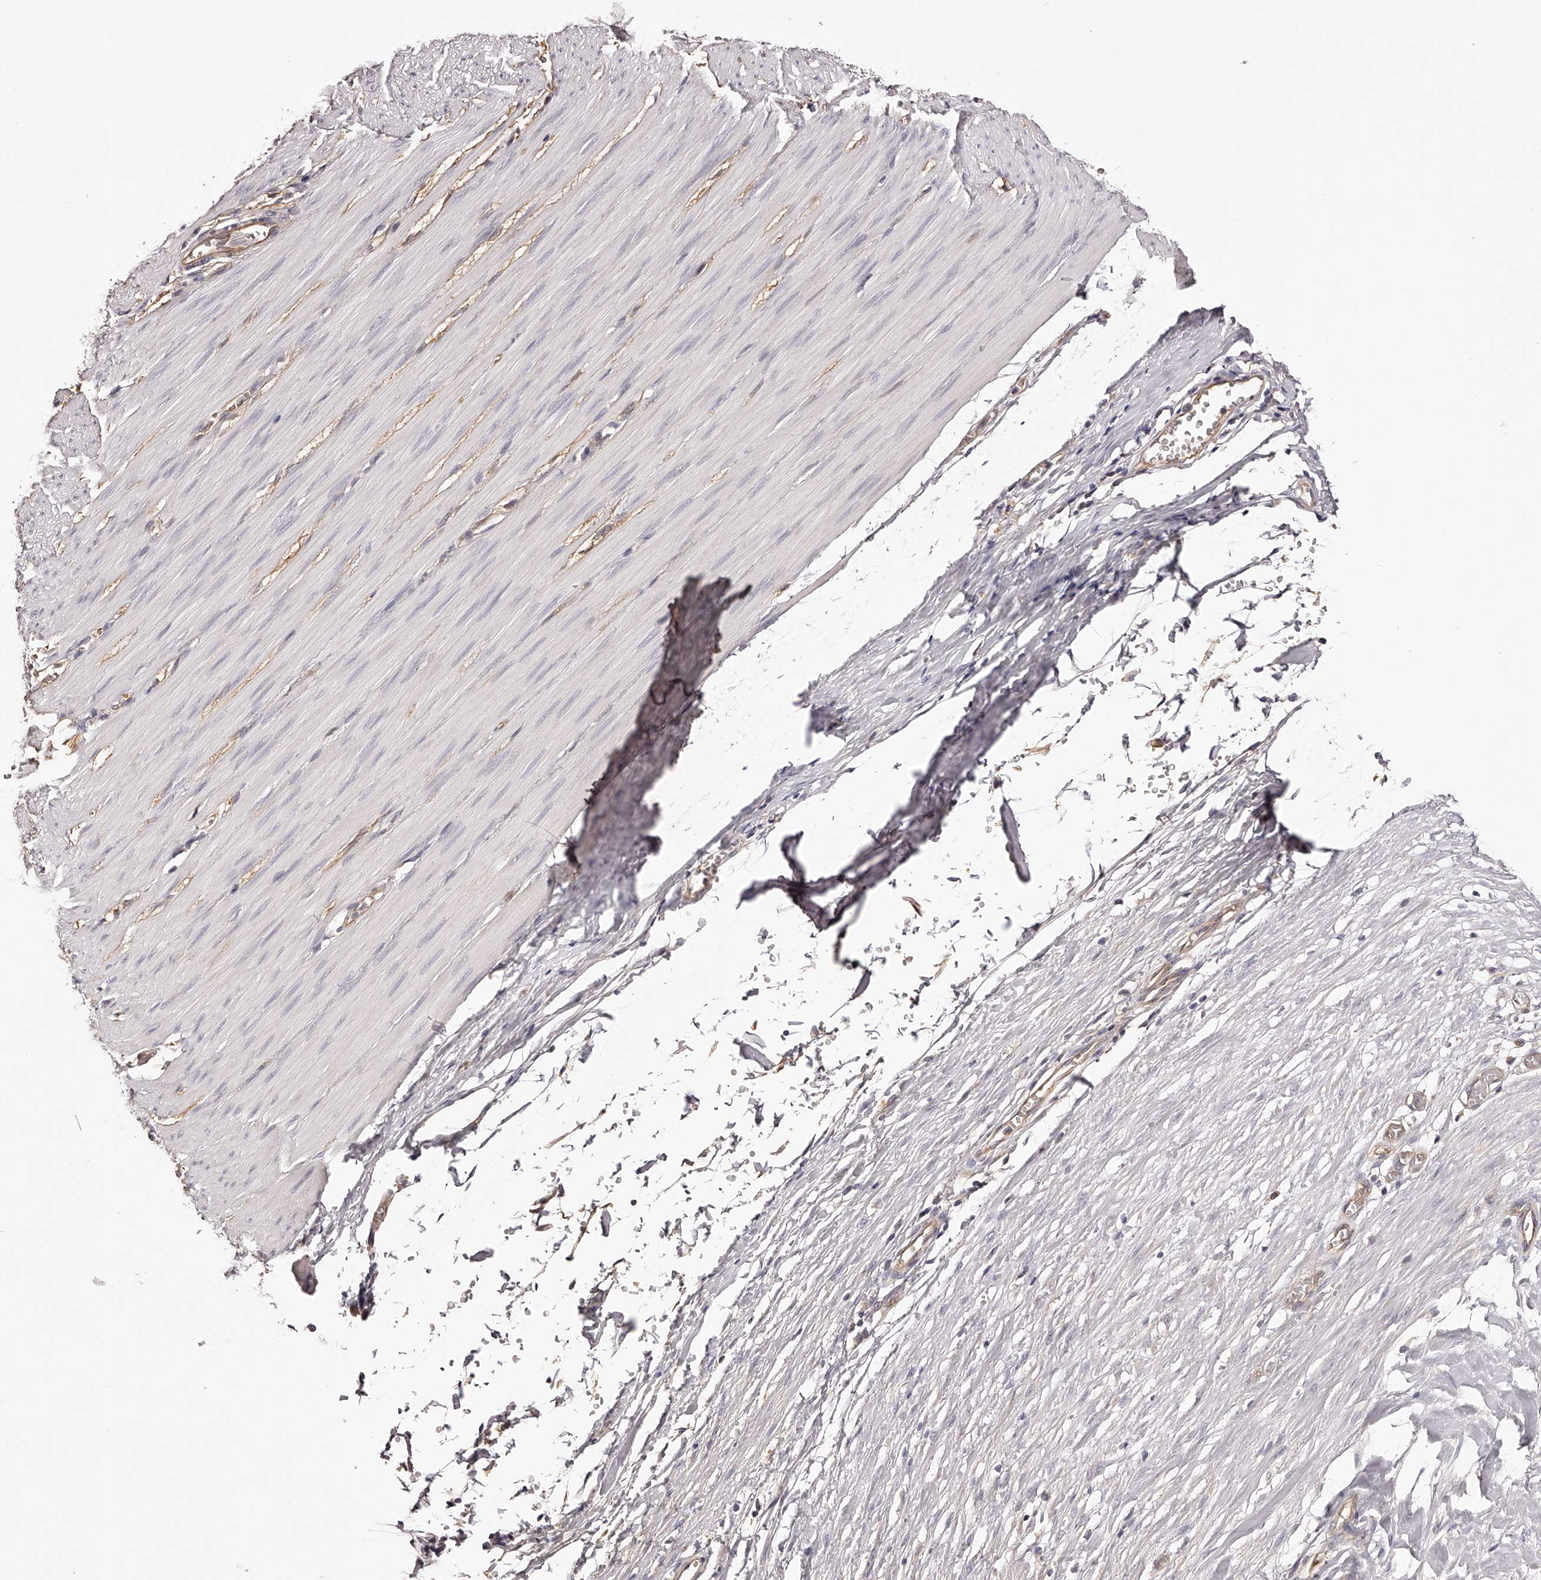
{"staining": {"intensity": "negative", "quantity": "none", "location": "none"}, "tissue": "smooth muscle", "cell_type": "Smooth muscle cells", "image_type": "normal", "snomed": [{"axis": "morphology", "description": "Normal tissue, NOS"}, {"axis": "morphology", "description": "Adenocarcinoma, NOS"}, {"axis": "topography", "description": "Colon"}, {"axis": "topography", "description": "Peripheral nerve tissue"}], "caption": "There is no significant staining in smooth muscle cells of smooth muscle. The staining is performed using DAB (3,3'-diaminobenzidine) brown chromogen with nuclei counter-stained in using hematoxylin.", "gene": "LTV1", "patient": {"sex": "male", "age": 14}}